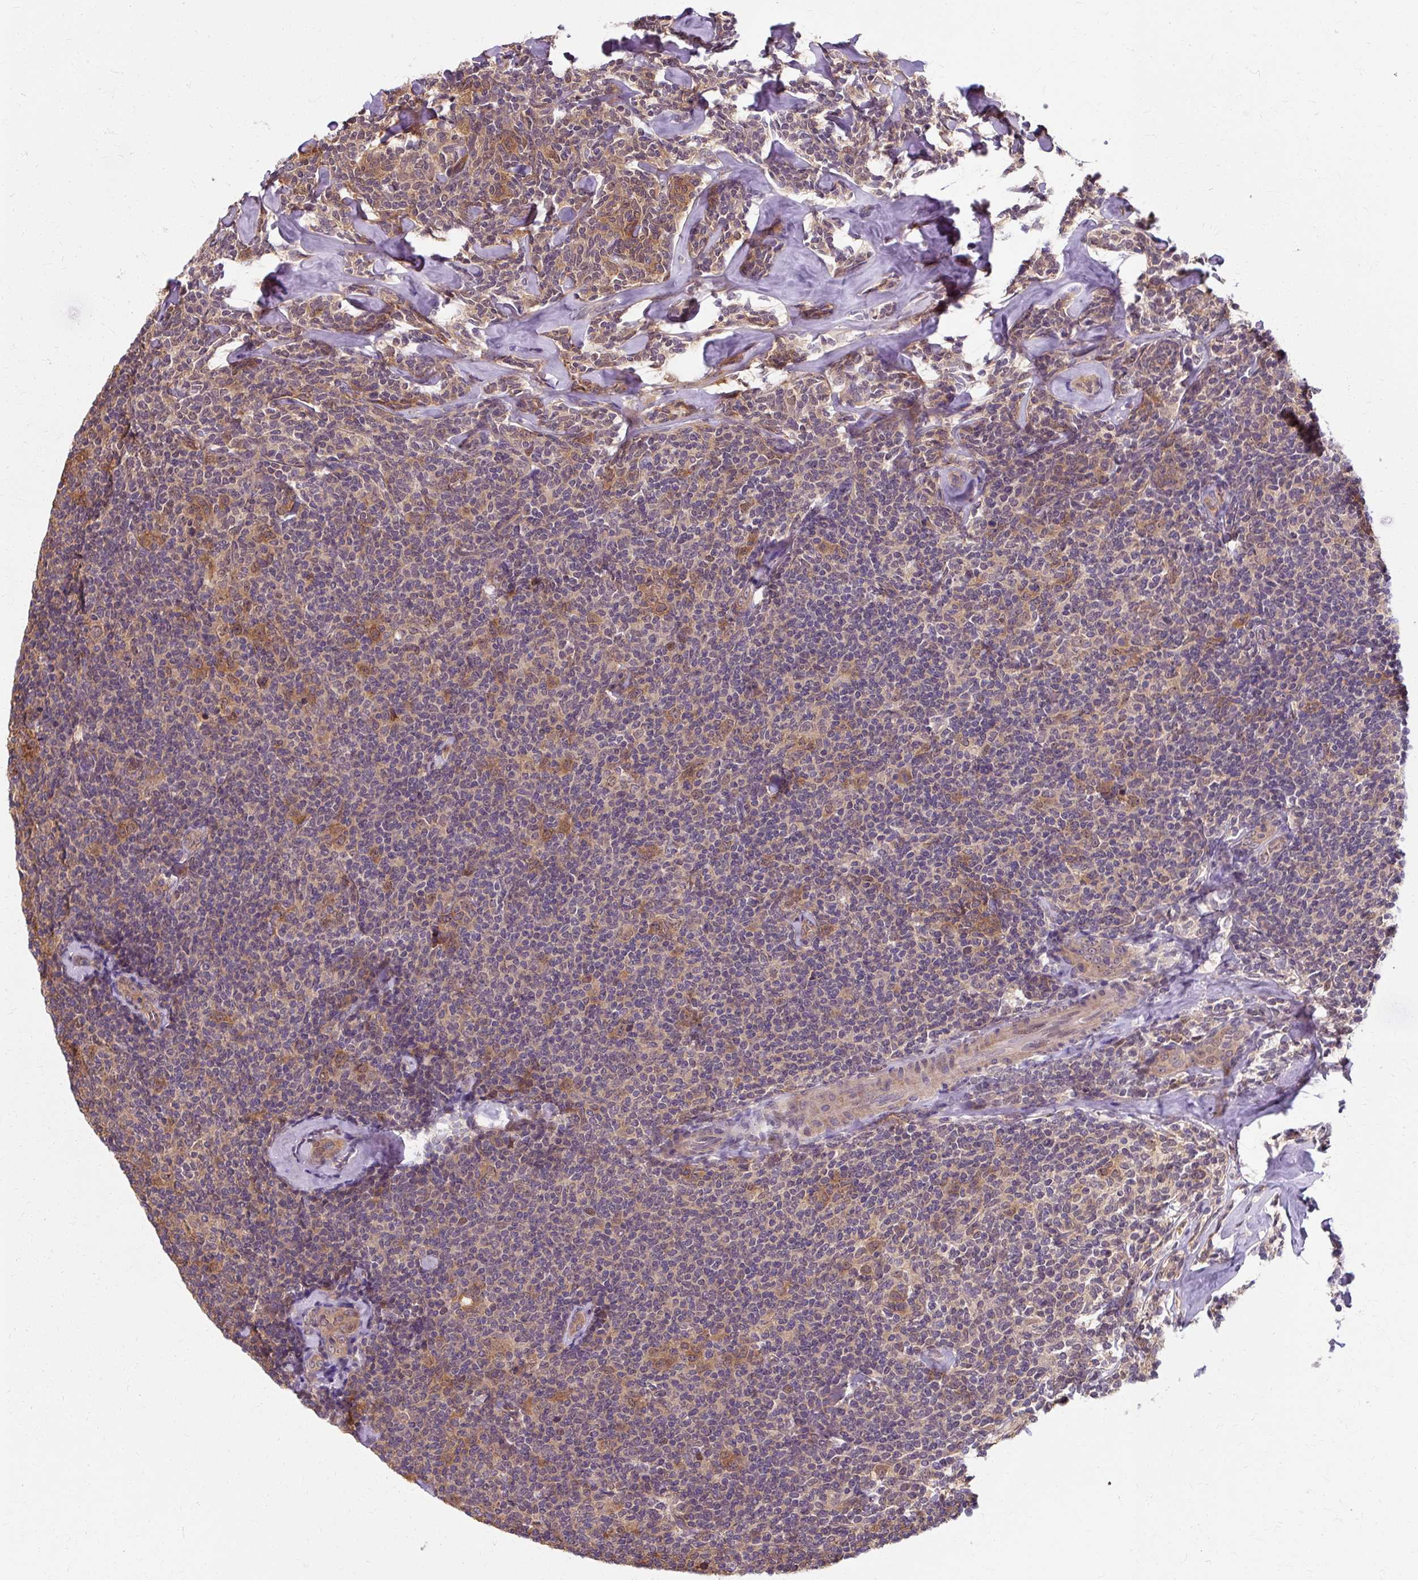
{"staining": {"intensity": "weak", "quantity": "25%-75%", "location": "cytoplasmic/membranous"}, "tissue": "lymphoma", "cell_type": "Tumor cells", "image_type": "cancer", "snomed": [{"axis": "morphology", "description": "Malignant lymphoma, non-Hodgkin's type, Low grade"}, {"axis": "topography", "description": "Lymph node"}], "caption": "A brown stain highlights weak cytoplasmic/membranous positivity of a protein in human lymphoma tumor cells. The staining was performed using DAB (3,3'-diaminobenzidine) to visualize the protein expression in brown, while the nuclei were stained in blue with hematoxylin (Magnification: 20x).", "gene": "ZNF555", "patient": {"sex": "female", "age": 56}}